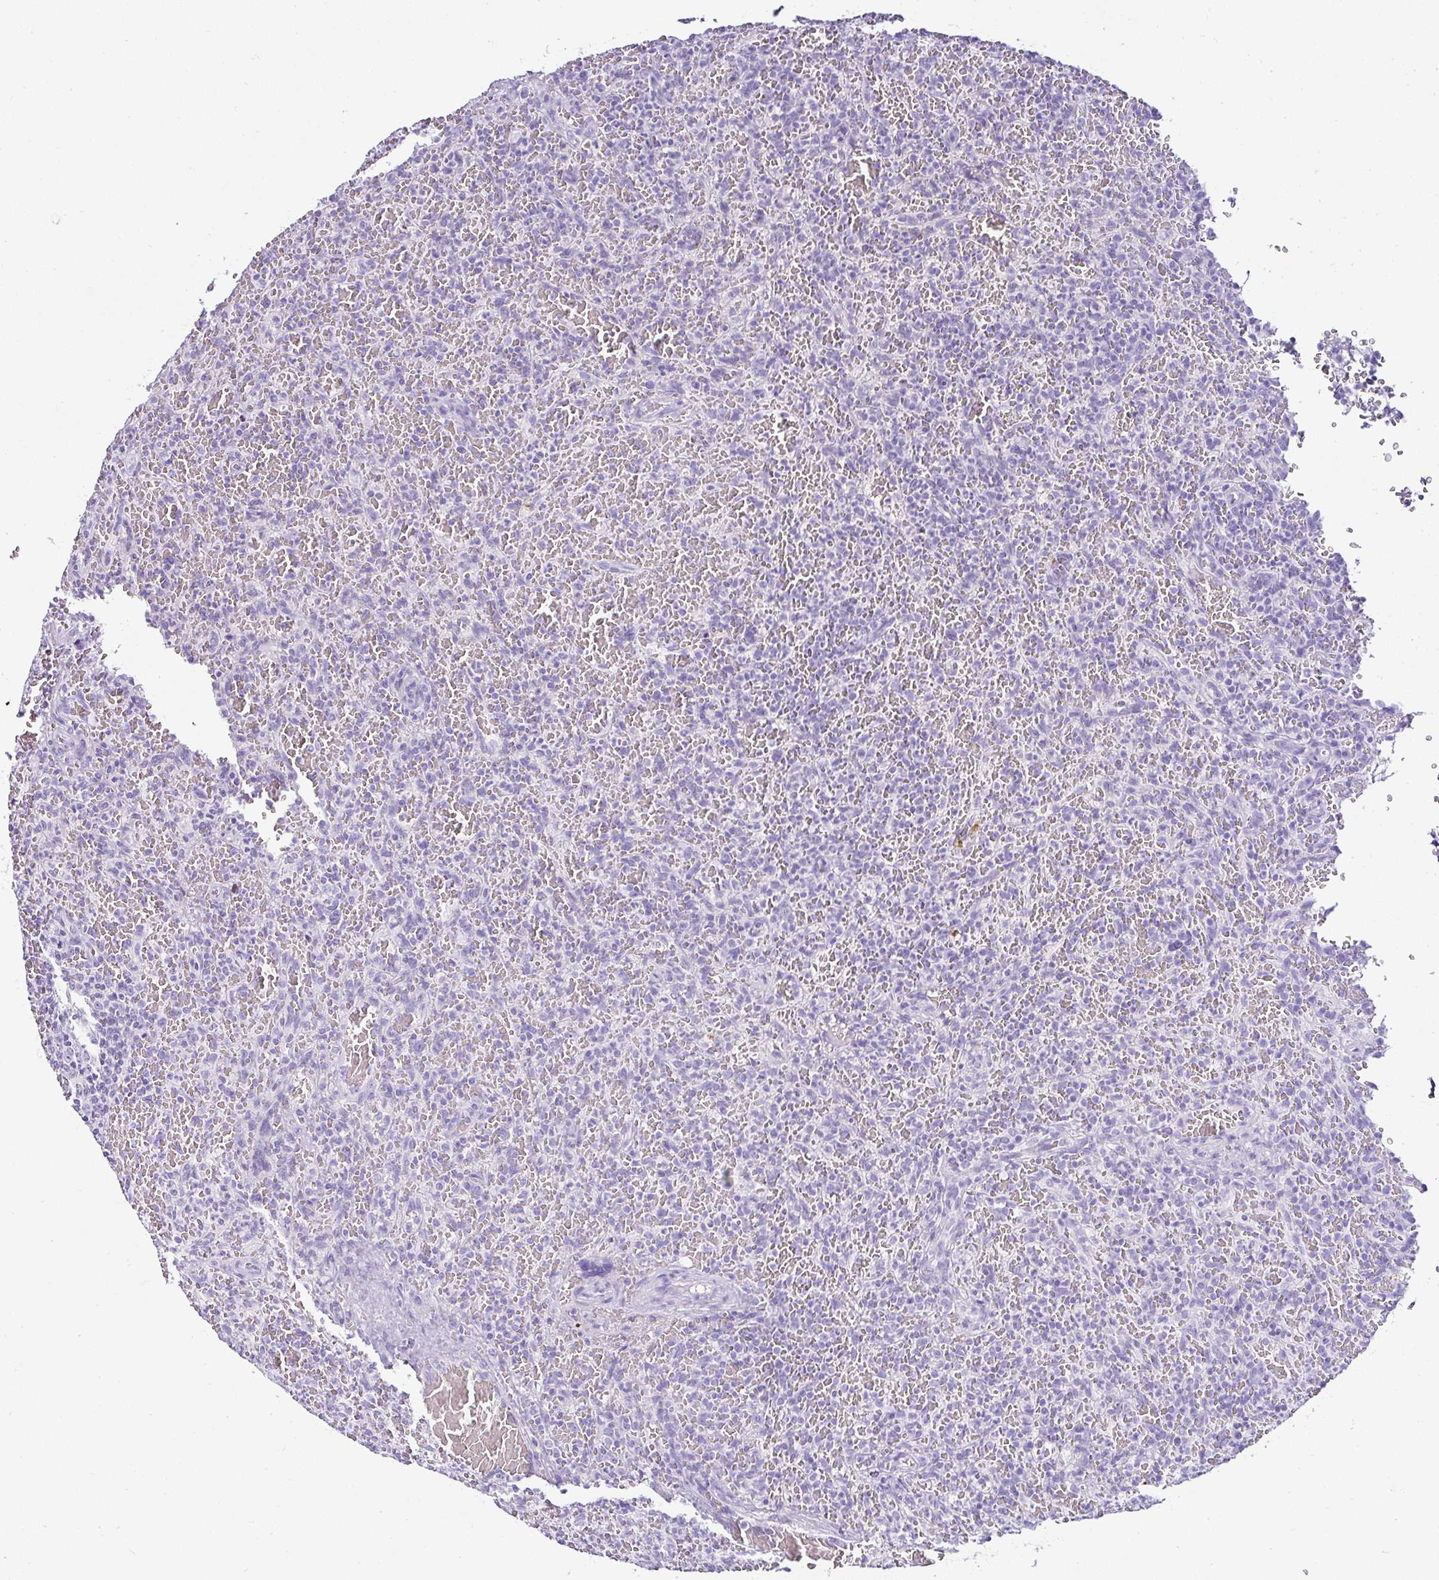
{"staining": {"intensity": "negative", "quantity": "none", "location": "none"}, "tissue": "lymphoma", "cell_type": "Tumor cells", "image_type": "cancer", "snomed": [{"axis": "morphology", "description": "Malignant lymphoma, non-Hodgkin's type, Low grade"}, {"axis": "topography", "description": "Spleen"}], "caption": "Micrograph shows no significant protein staining in tumor cells of lymphoma.", "gene": "SERPINB3", "patient": {"sex": "female", "age": 64}}